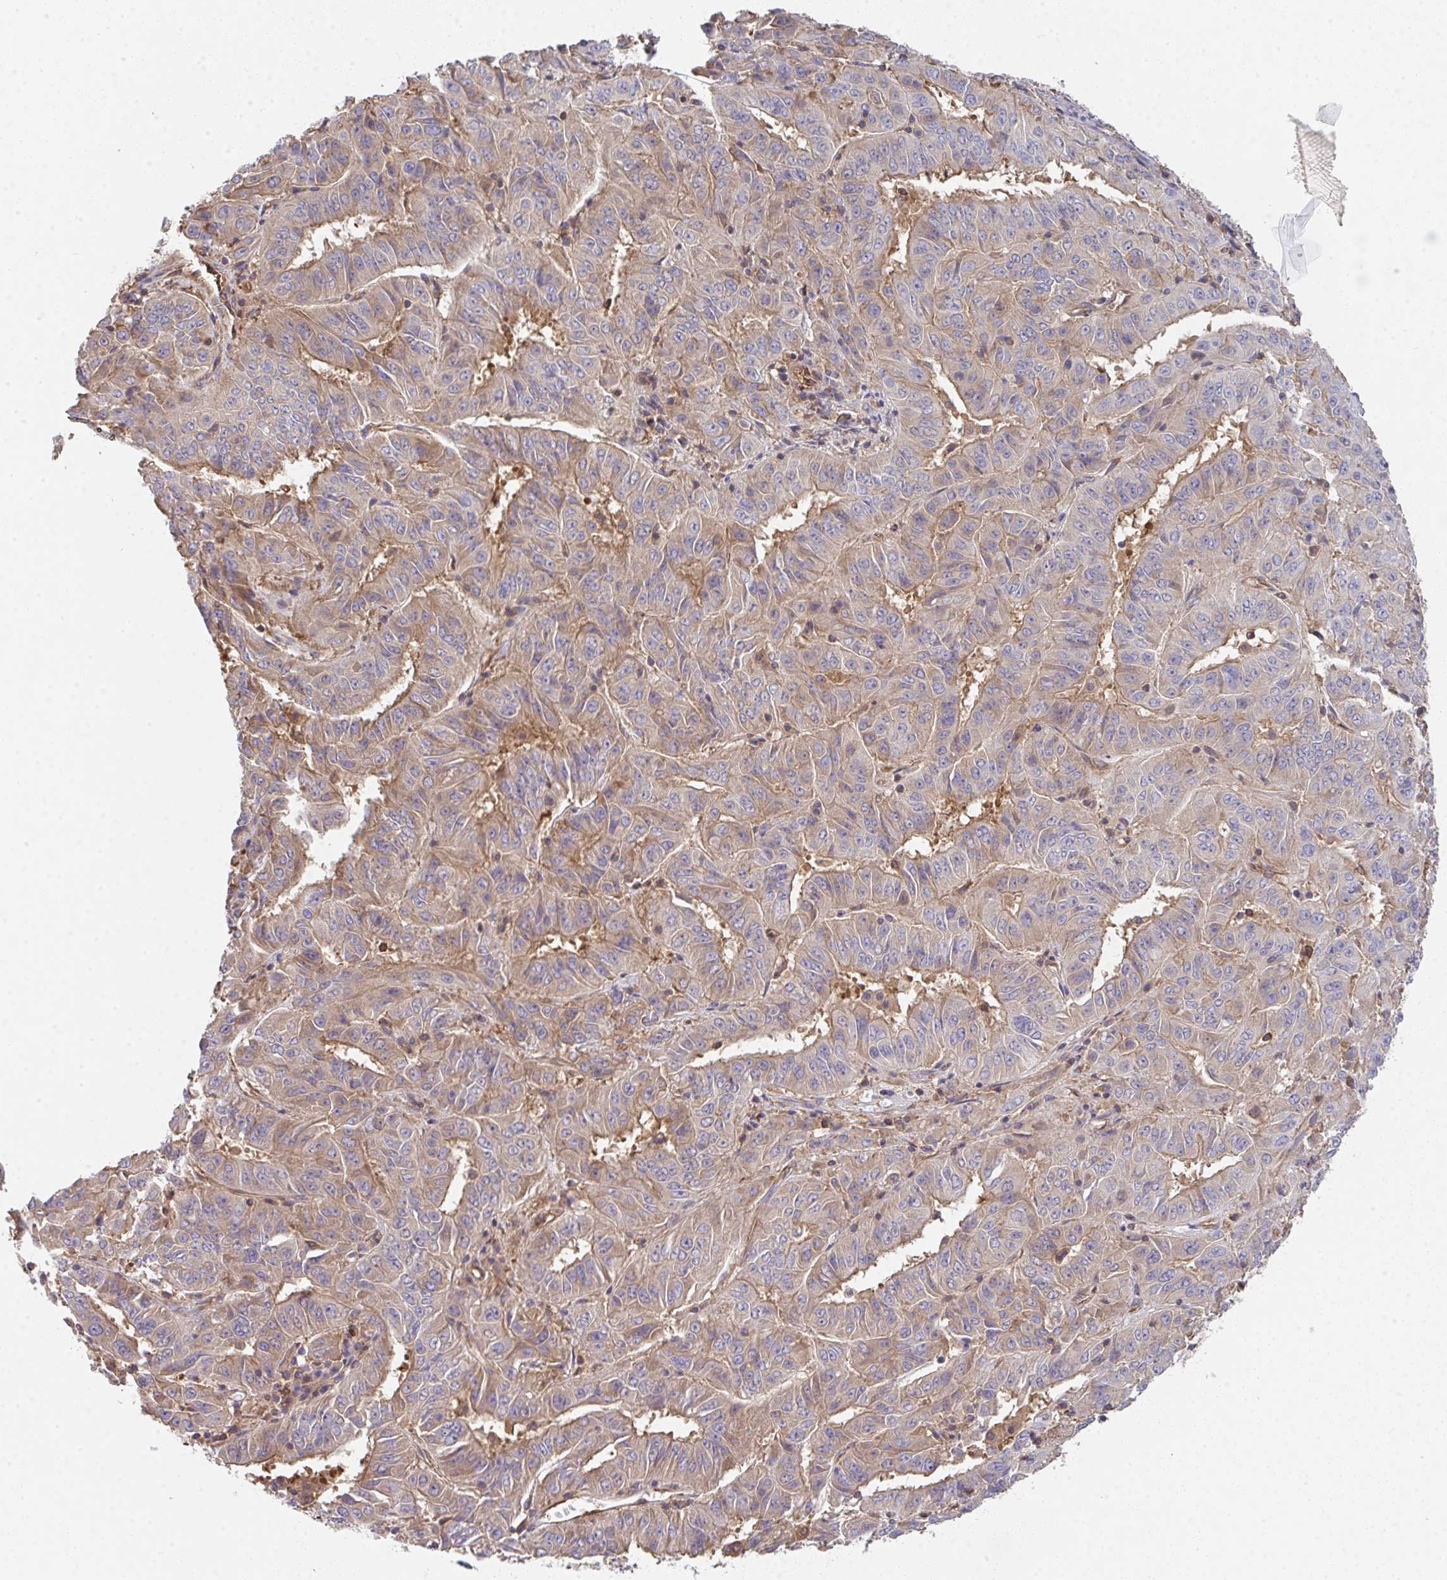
{"staining": {"intensity": "weak", "quantity": "25%-75%", "location": "cytoplasmic/membranous"}, "tissue": "pancreatic cancer", "cell_type": "Tumor cells", "image_type": "cancer", "snomed": [{"axis": "morphology", "description": "Adenocarcinoma, NOS"}, {"axis": "topography", "description": "Pancreas"}], "caption": "Human pancreatic adenocarcinoma stained with a brown dye exhibits weak cytoplasmic/membranous positive staining in approximately 25%-75% of tumor cells.", "gene": "TMEM229A", "patient": {"sex": "male", "age": 63}}